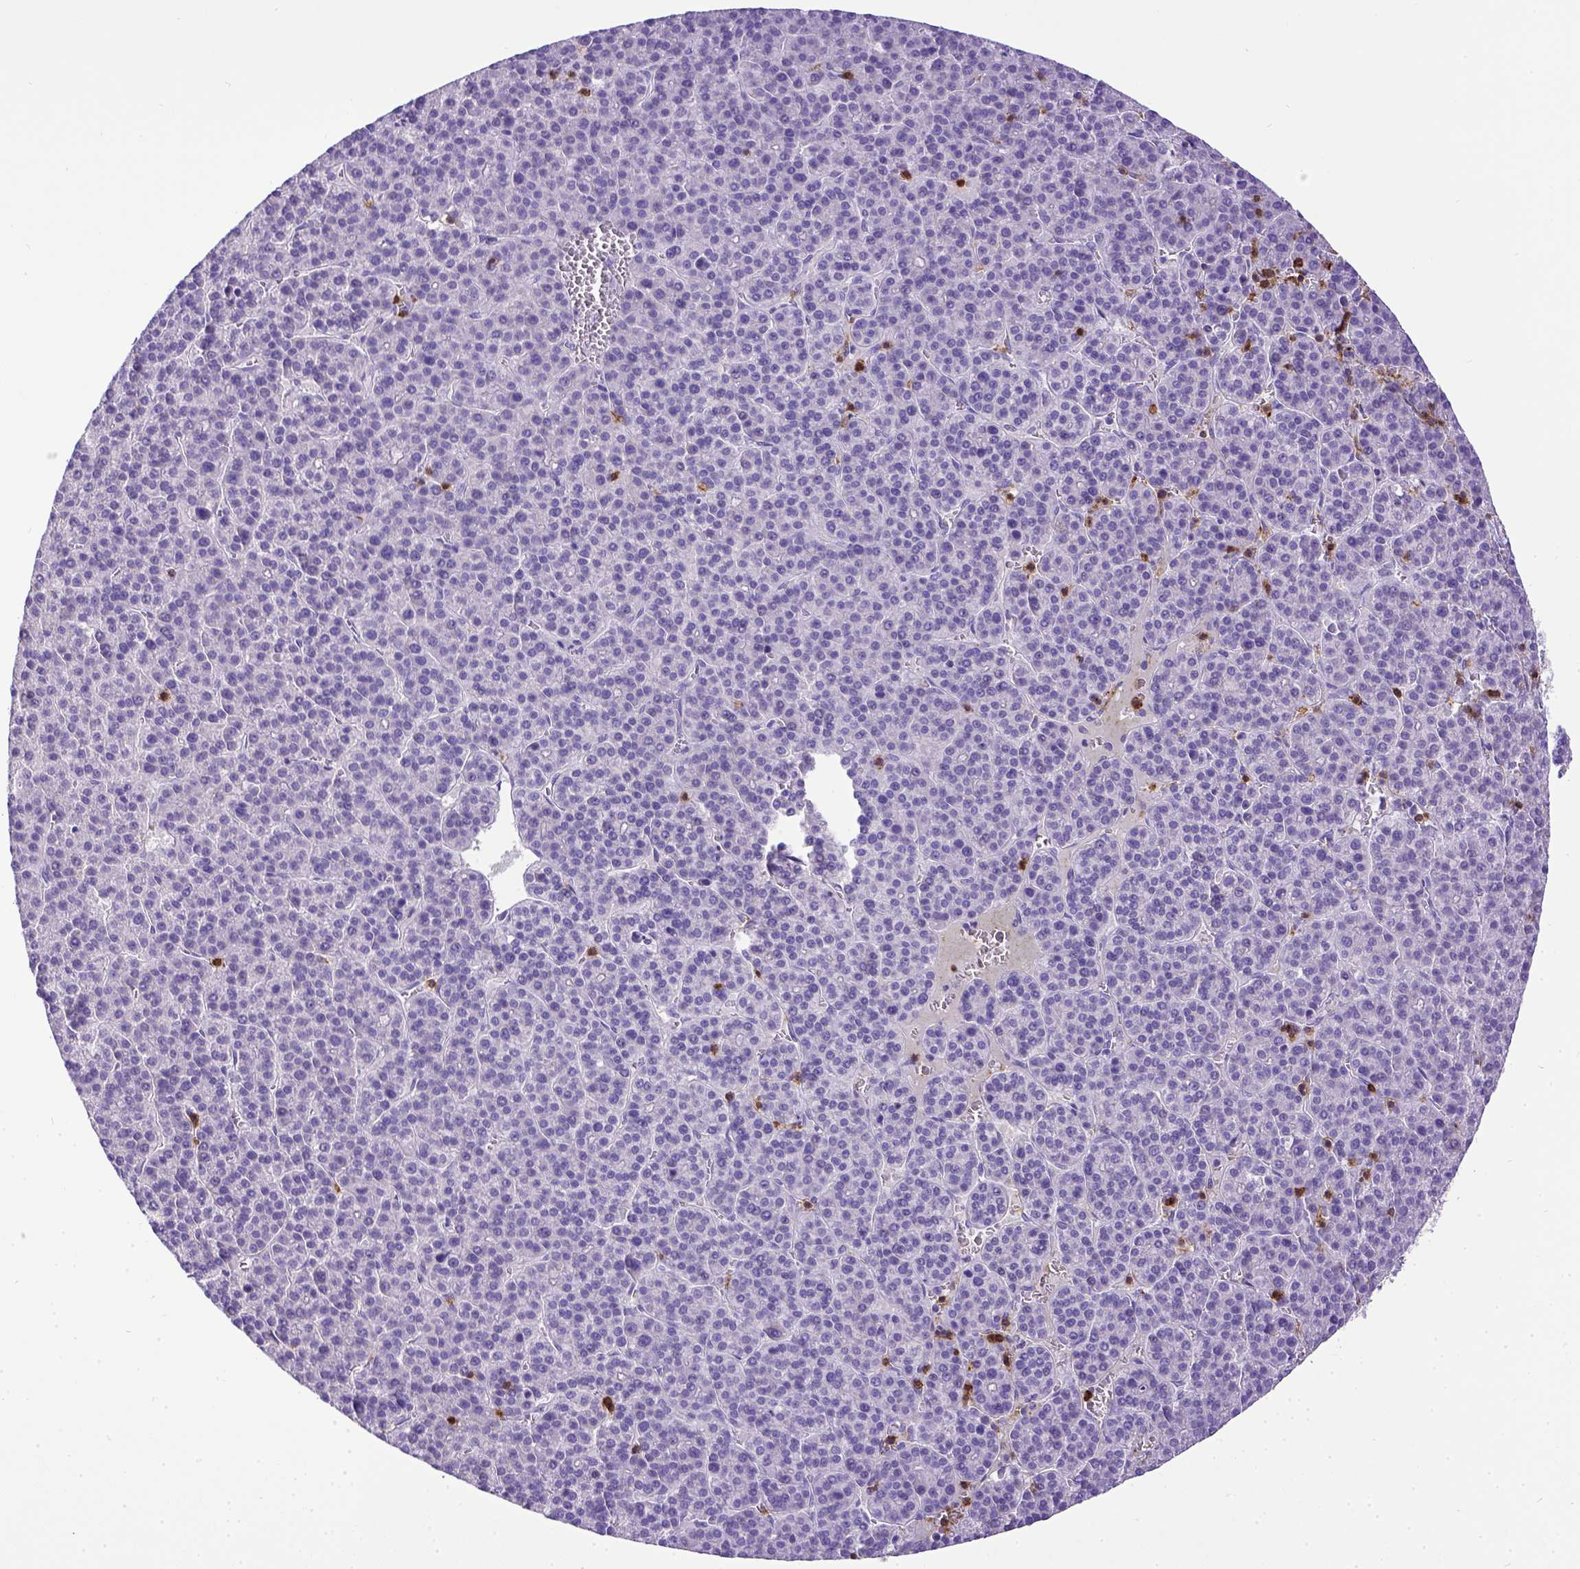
{"staining": {"intensity": "negative", "quantity": "none", "location": "none"}, "tissue": "liver cancer", "cell_type": "Tumor cells", "image_type": "cancer", "snomed": [{"axis": "morphology", "description": "Carcinoma, Hepatocellular, NOS"}, {"axis": "topography", "description": "Liver"}], "caption": "Immunohistochemistry (IHC) photomicrograph of human liver cancer stained for a protein (brown), which shows no expression in tumor cells.", "gene": "CD3E", "patient": {"sex": "female", "age": 58}}